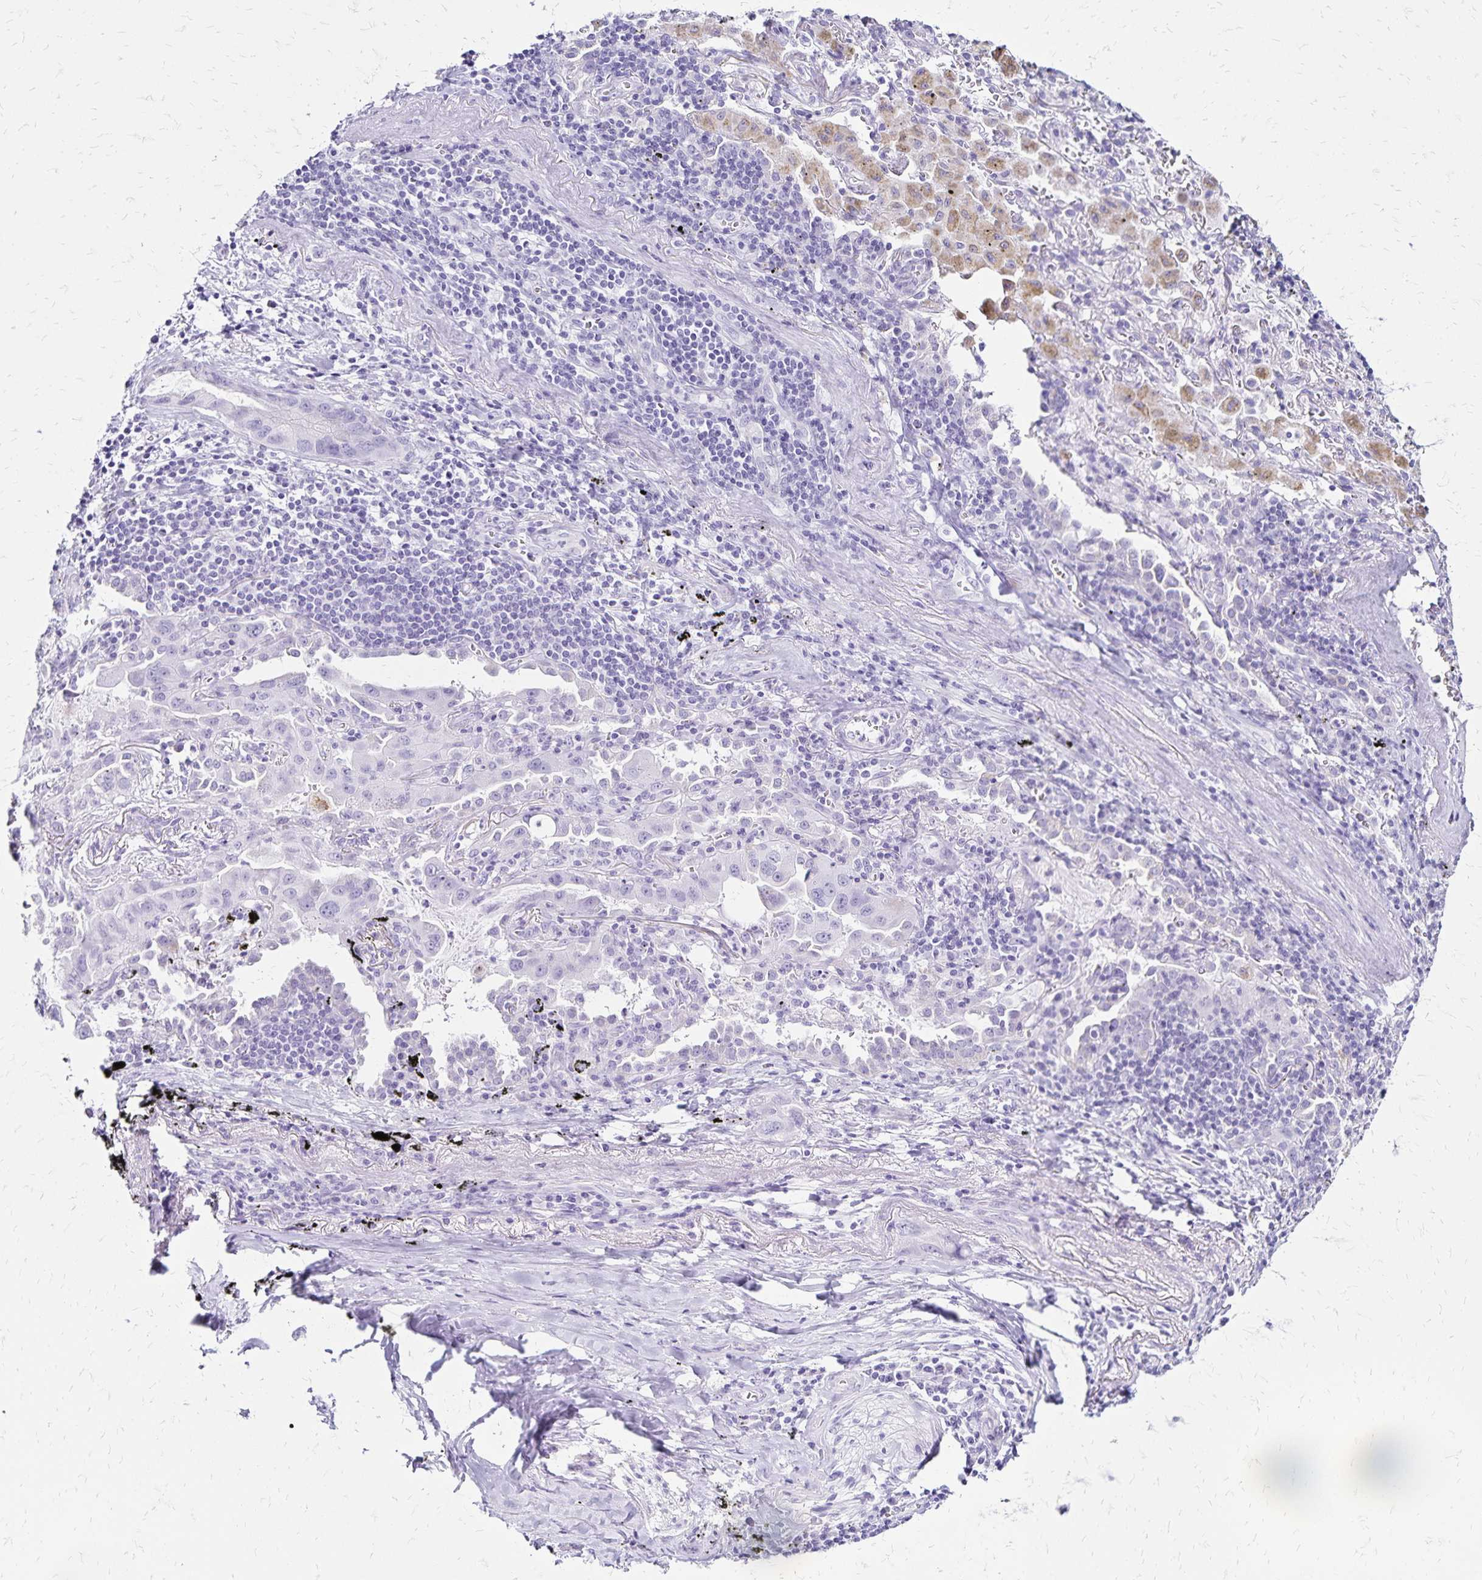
{"staining": {"intensity": "negative", "quantity": "none", "location": "none"}, "tissue": "lung cancer", "cell_type": "Tumor cells", "image_type": "cancer", "snomed": [{"axis": "morphology", "description": "Adenocarcinoma, NOS"}, {"axis": "topography", "description": "Lung"}], "caption": "DAB (3,3'-diaminobenzidine) immunohistochemical staining of human lung cancer displays no significant expression in tumor cells. (Stains: DAB IHC with hematoxylin counter stain, Microscopy: brightfield microscopy at high magnification).", "gene": "LIN28B", "patient": {"sex": "male", "age": 65}}